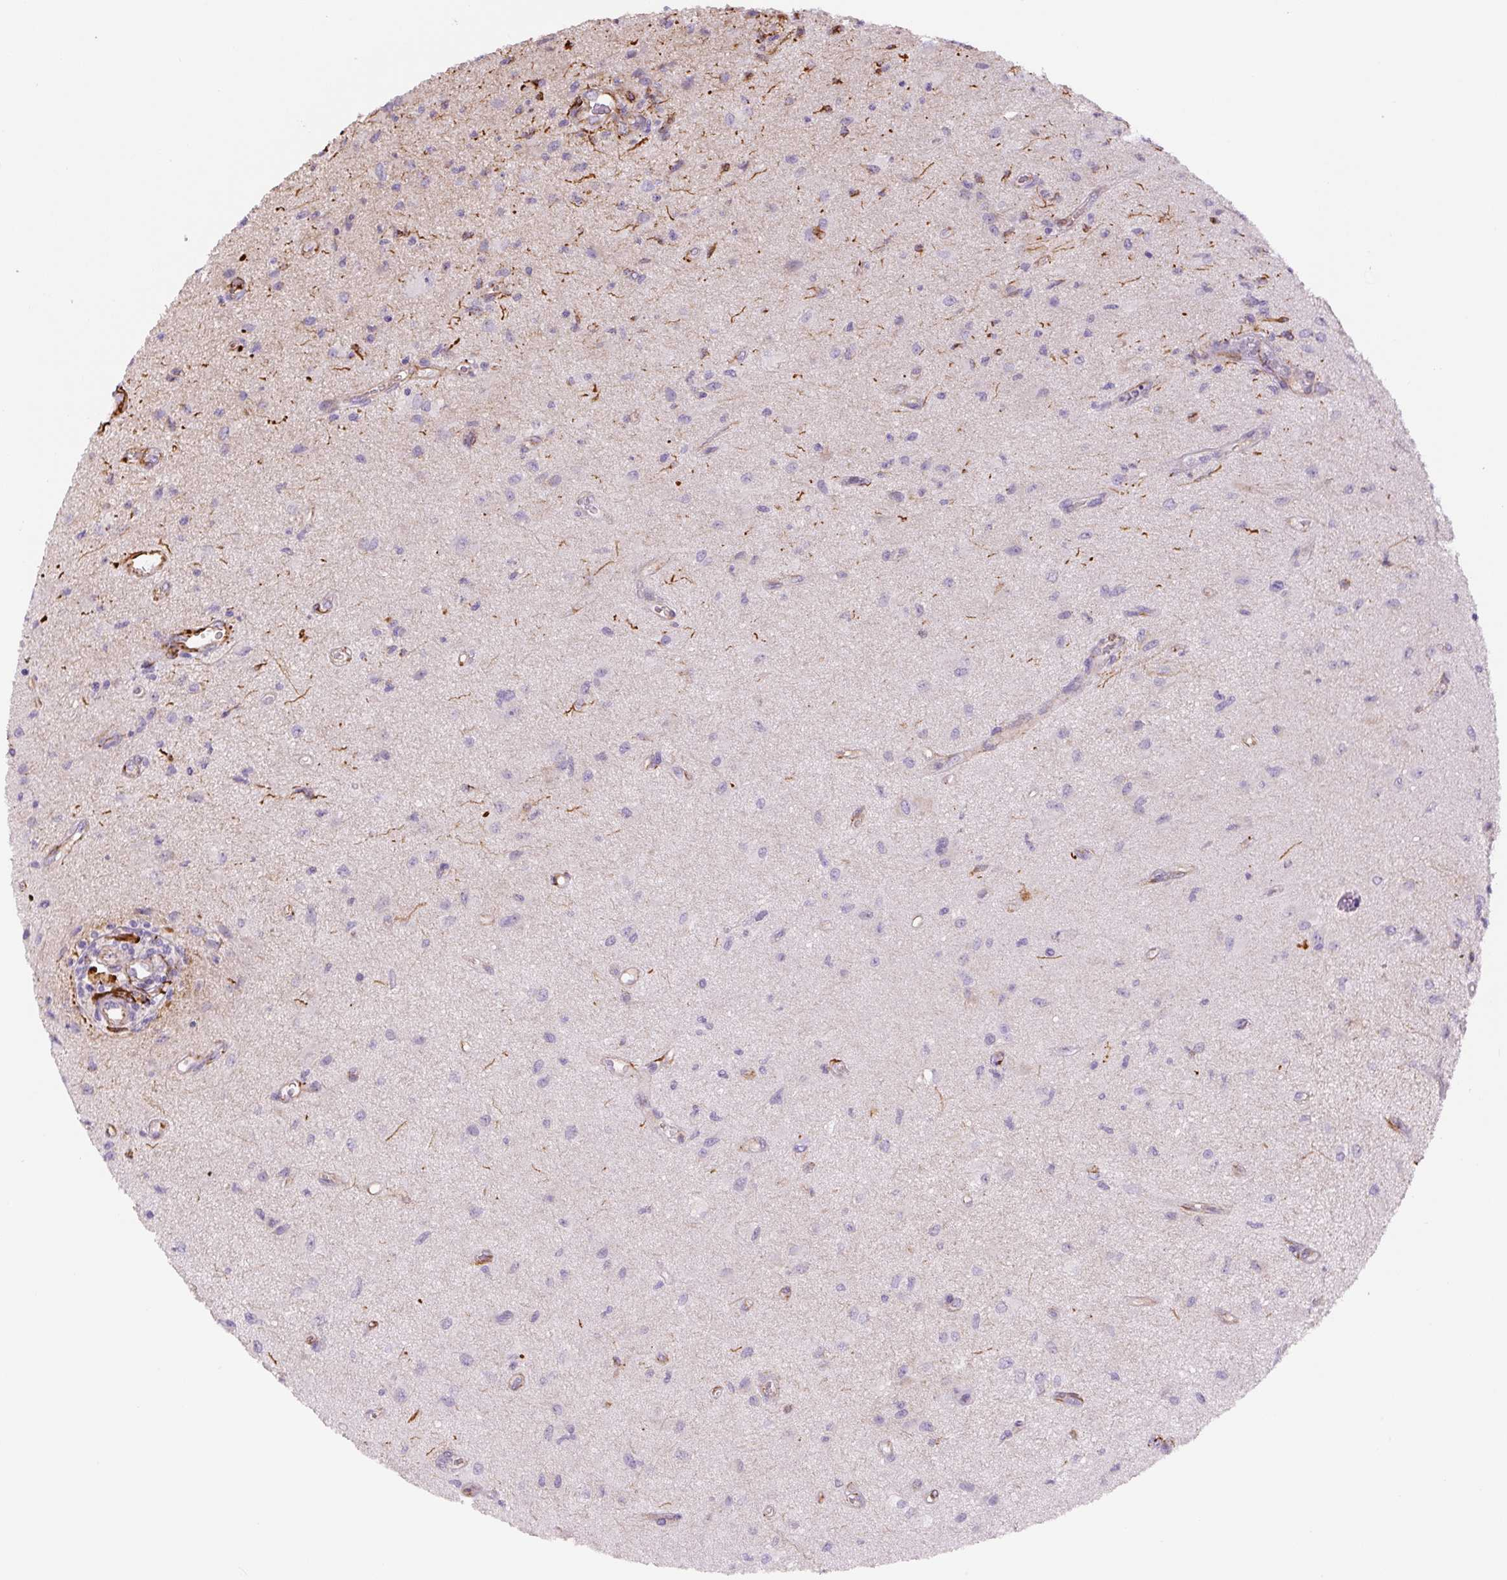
{"staining": {"intensity": "negative", "quantity": "none", "location": "none"}, "tissue": "glioma", "cell_type": "Tumor cells", "image_type": "cancer", "snomed": [{"axis": "morphology", "description": "Glioma, malignant, High grade"}, {"axis": "topography", "description": "Brain"}], "caption": "The micrograph reveals no staining of tumor cells in glioma.", "gene": "NES", "patient": {"sex": "male", "age": 67}}